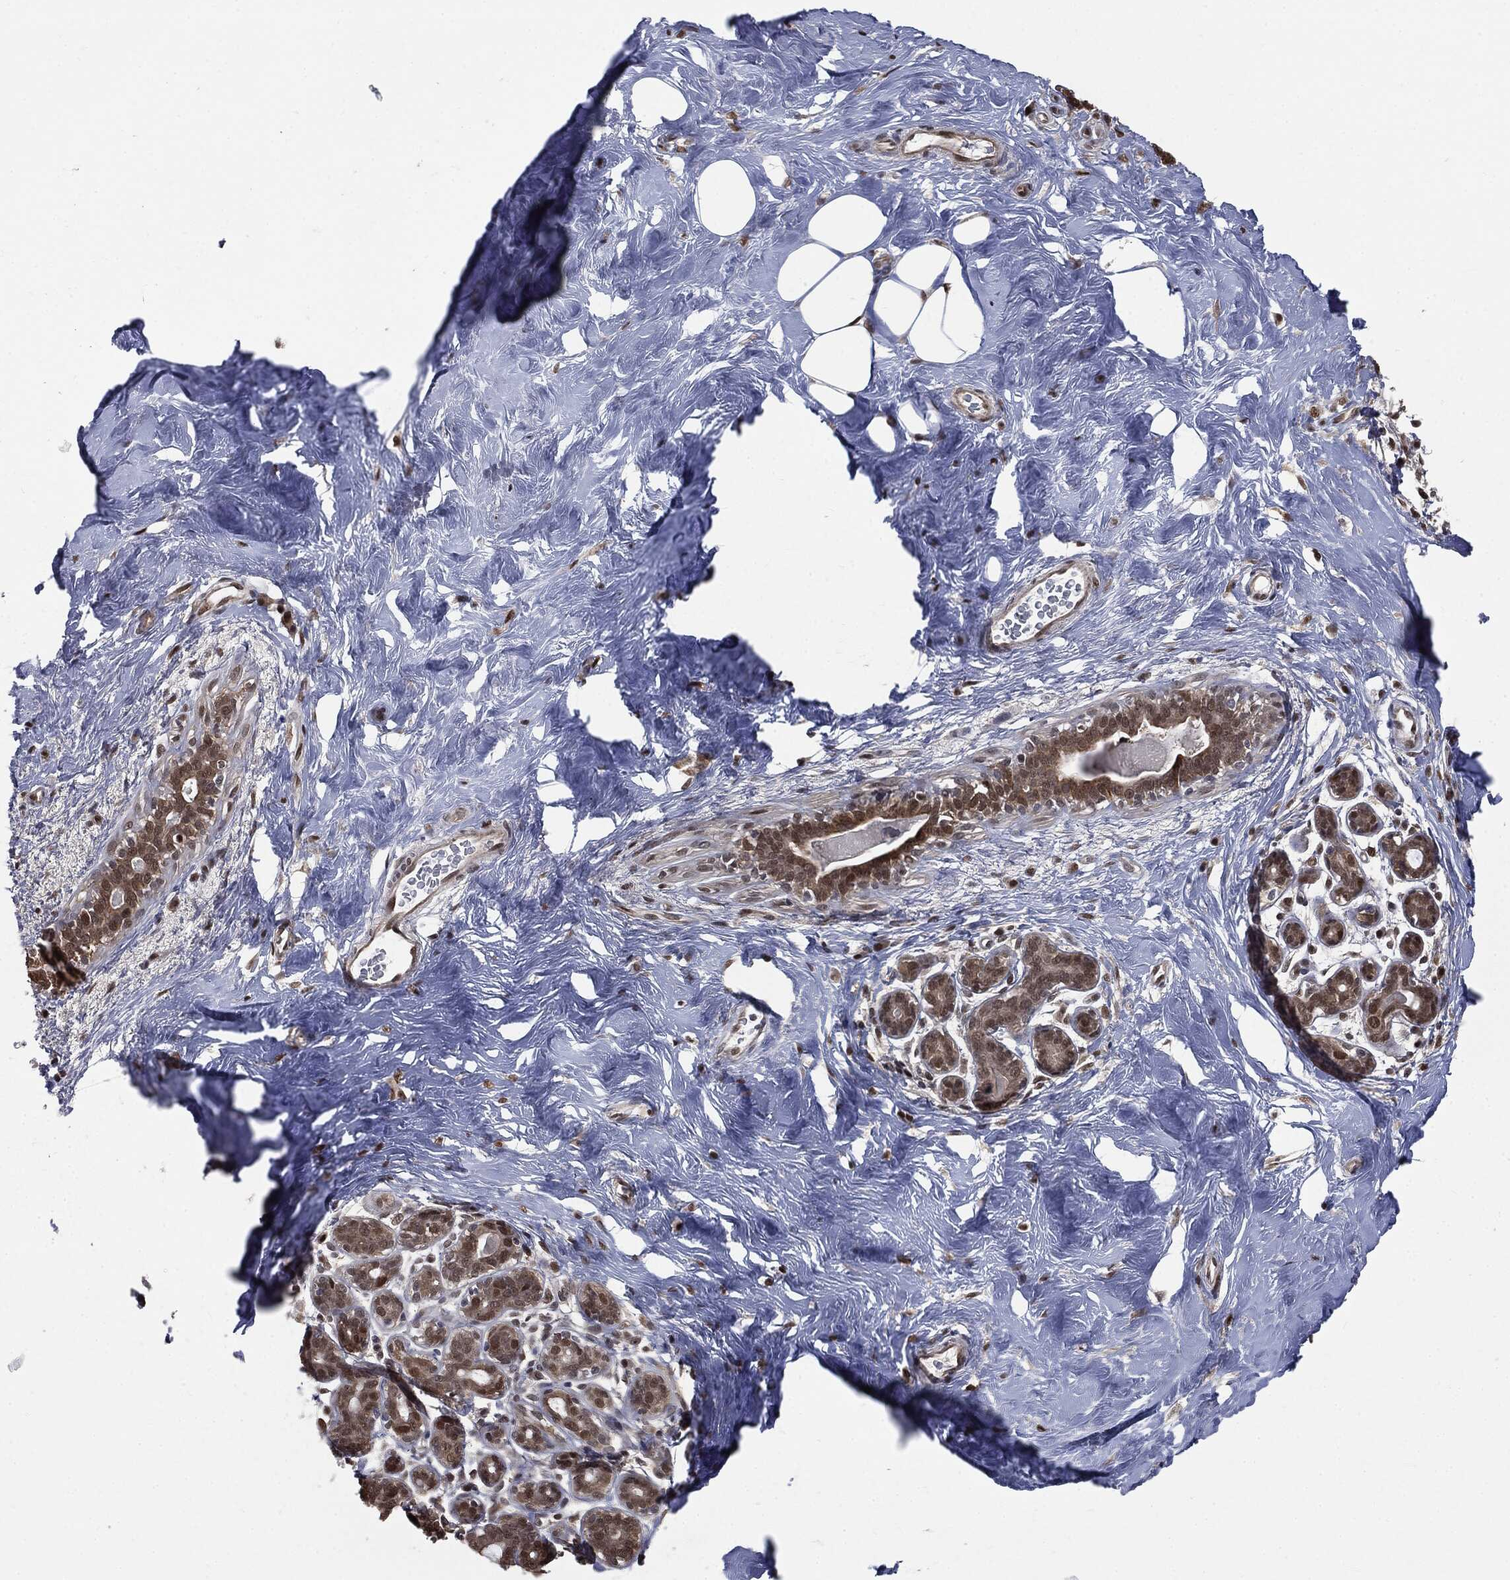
{"staining": {"intensity": "moderate", "quantity": ">75%", "location": "cytoplasmic/membranous,nuclear"}, "tissue": "breast", "cell_type": "Glandular cells", "image_type": "normal", "snomed": [{"axis": "morphology", "description": "Normal tissue, NOS"}, {"axis": "topography", "description": "Breast"}], "caption": "This micrograph demonstrates immunohistochemistry (IHC) staining of benign human breast, with medium moderate cytoplasmic/membranous,nuclear expression in approximately >75% of glandular cells.", "gene": "SHLD2", "patient": {"sex": "female", "age": 43}}